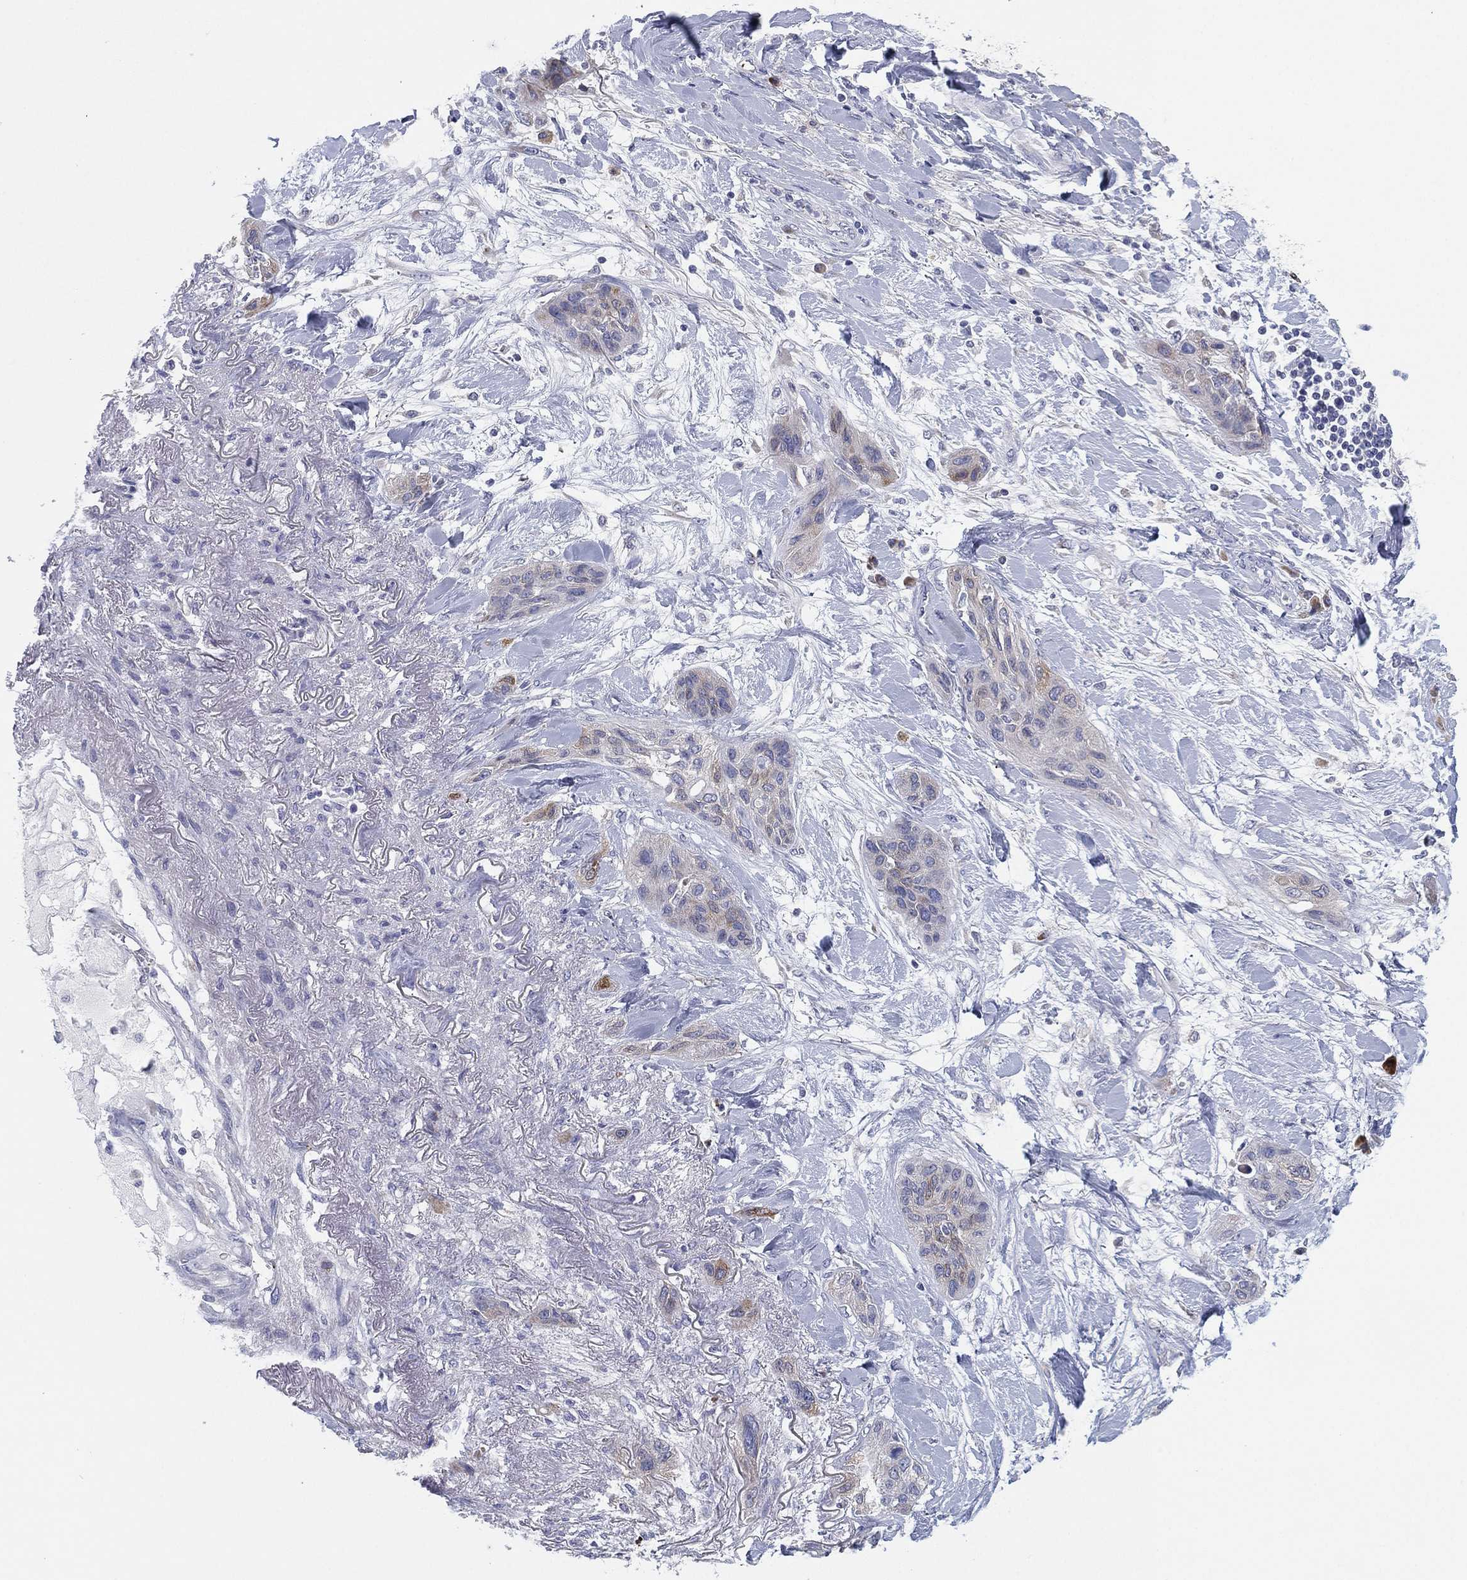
{"staining": {"intensity": "negative", "quantity": "none", "location": "none"}, "tissue": "lung cancer", "cell_type": "Tumor cells", "image_type": "cancer", "snomed": [{"axis": "morphology", "description": "Squamous cell carcinoma, NOS"}, {"axis": "topography", "description": "Lung"}], "caption": "Tumor cells show no significant protein staining in squamous cell carcinoma (lung).", "gene": "TMEM40", "patient": {"sex": "female", "age": 70}}